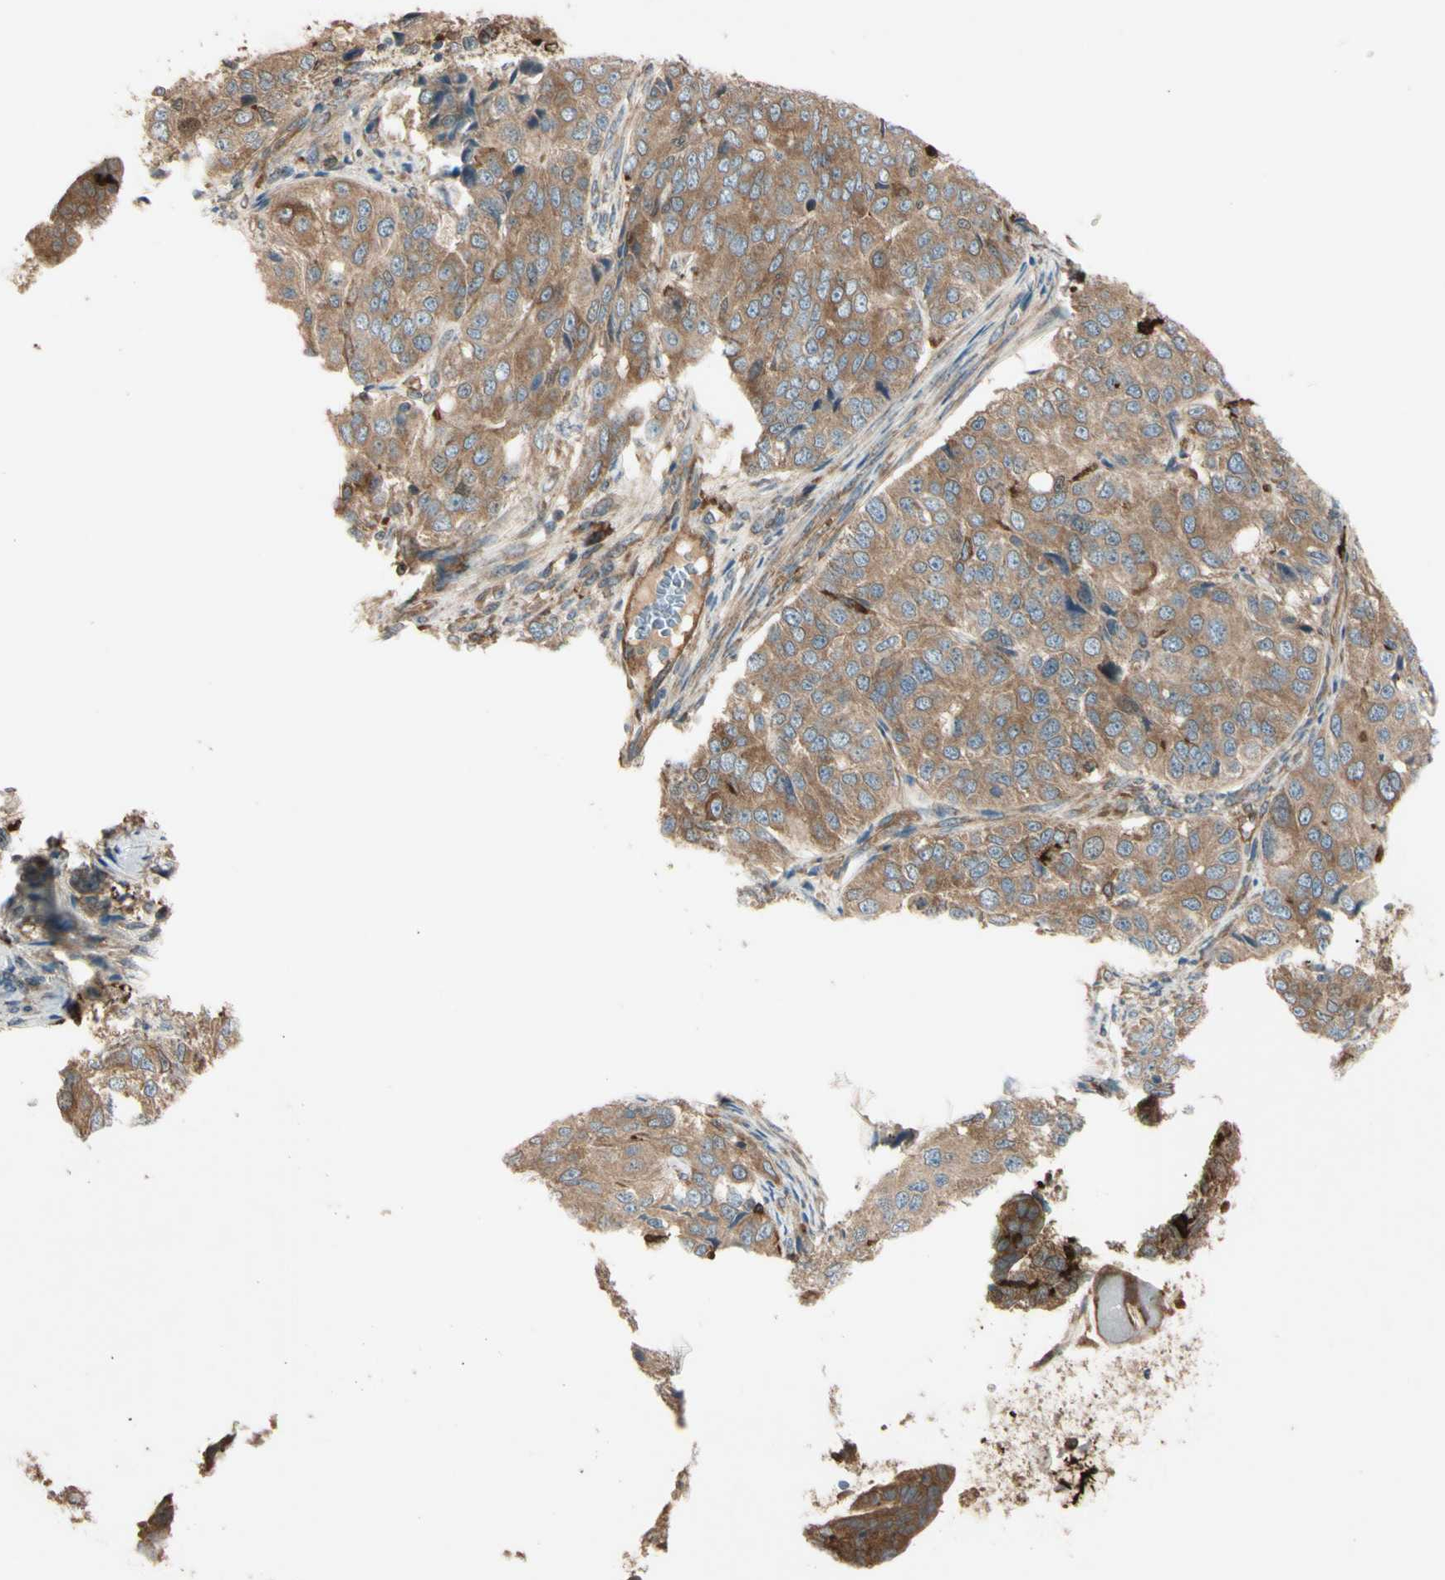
{"staining": {"intensity": "moderate", "quantity": ">75%", "location": "cytoplasmic/membranous"}, "tissue": "ovarian cancer", "cell_type": "Tumor cells", "image_type": "cancer", "snomed": [{"axis": "morphology", "description": "Carcinoma, endometroid"}, {"axis": "topography", "description": "Ovary"}], "caption": "Endometroid carcinoma (ovarian) tissue shows moderate cytoplasmic/membranous staining in about >75% of tumor cells, visualized by immunohistochemistry.", "gene": "PTPN12", "patient": {"sex": "female", "age": 51}}